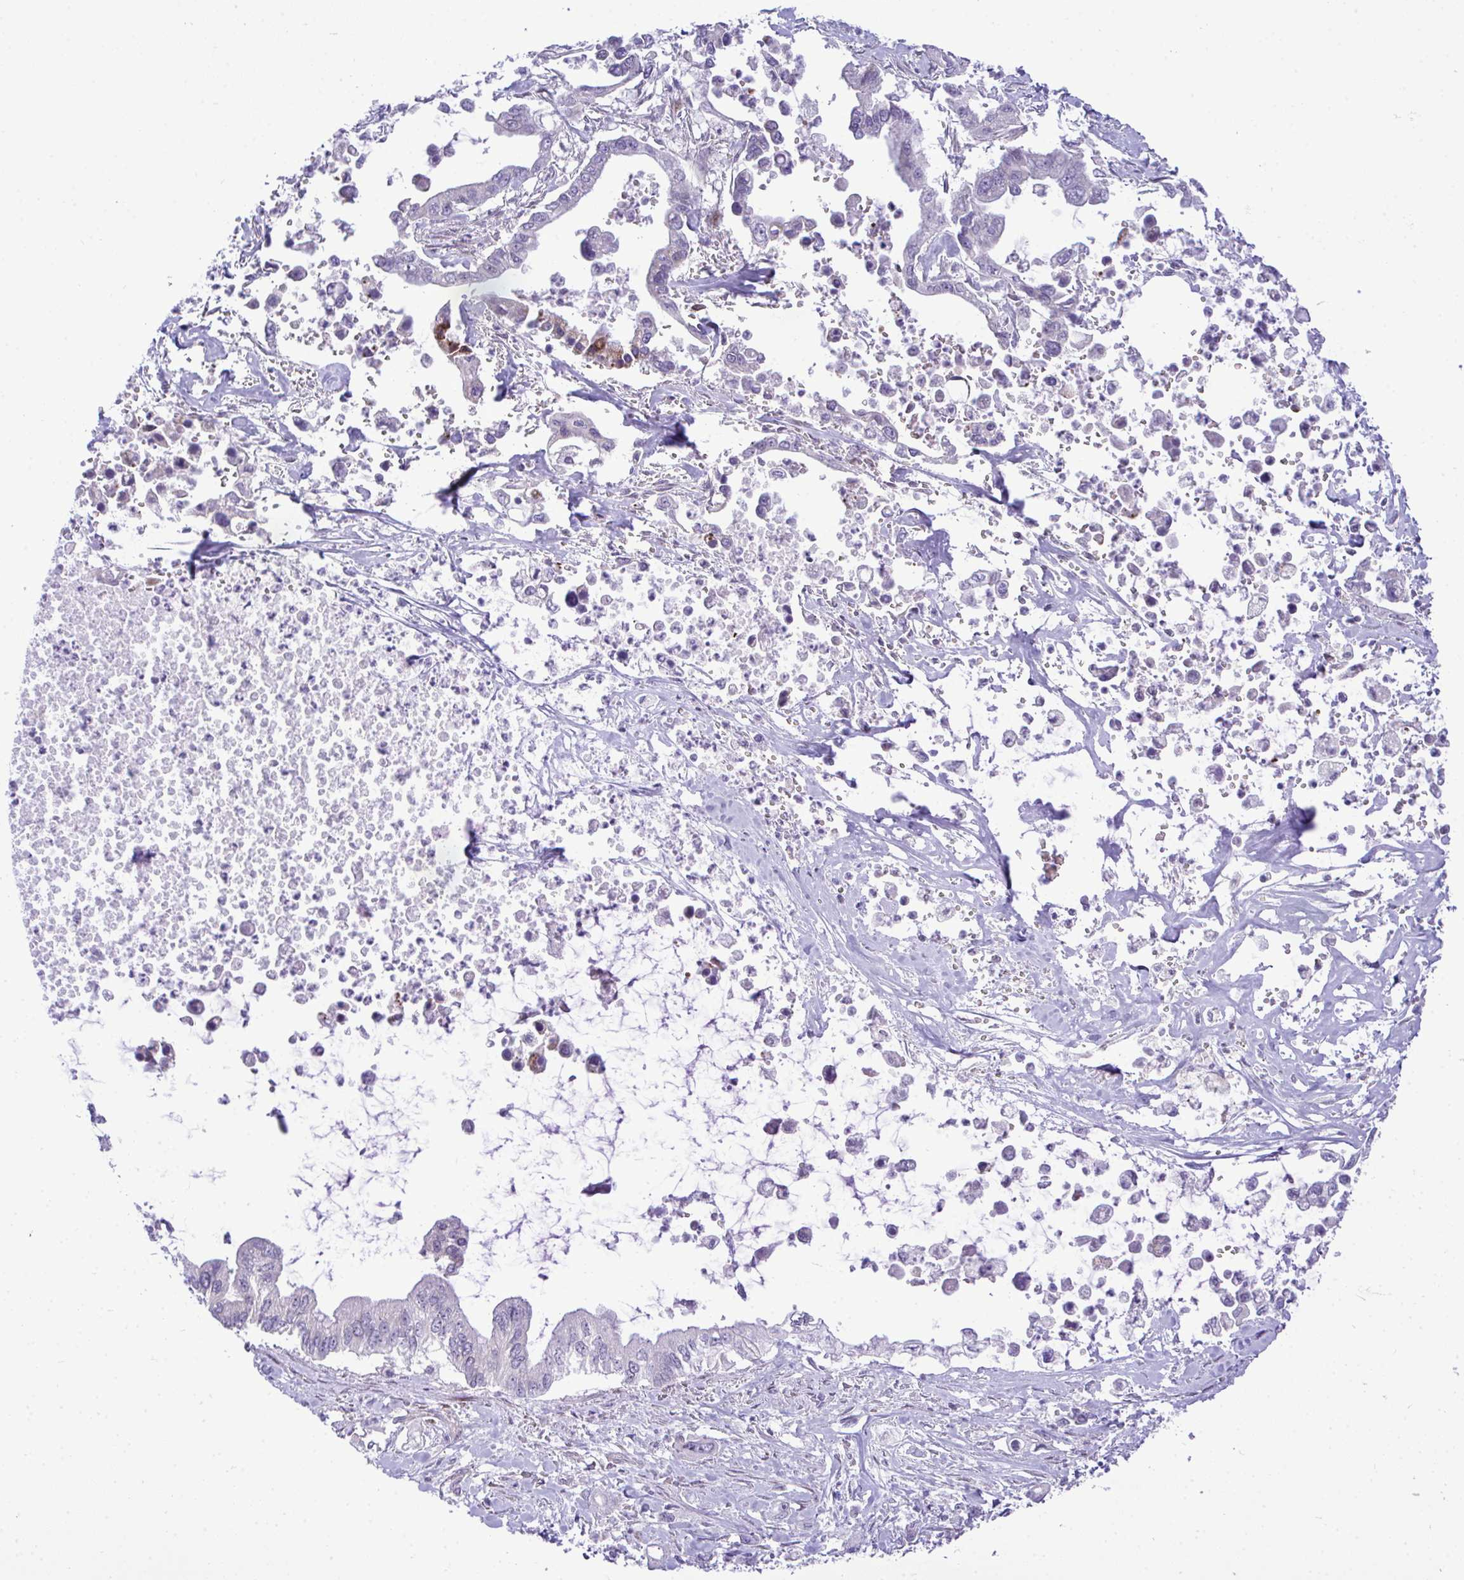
{"staining": {"intensity": "negative", "quantity": "none", "location": "none"}, "tissue": "pancreatic cancer", "cell_type": "Tumor cells", "image_type": "cancer", "snomed": [{"axis": "morphology", "description": "Adenocarcinoma, NOS"}, {"axis": "topography", "description": "Pancreas"}], "caption": "Tumor cells show no significant expression in pancreatic adenocarcinoma. Nuclei are stained in blue.", "gene": "CASTOR2", "patient": {"sex": "male", "age": 61}}